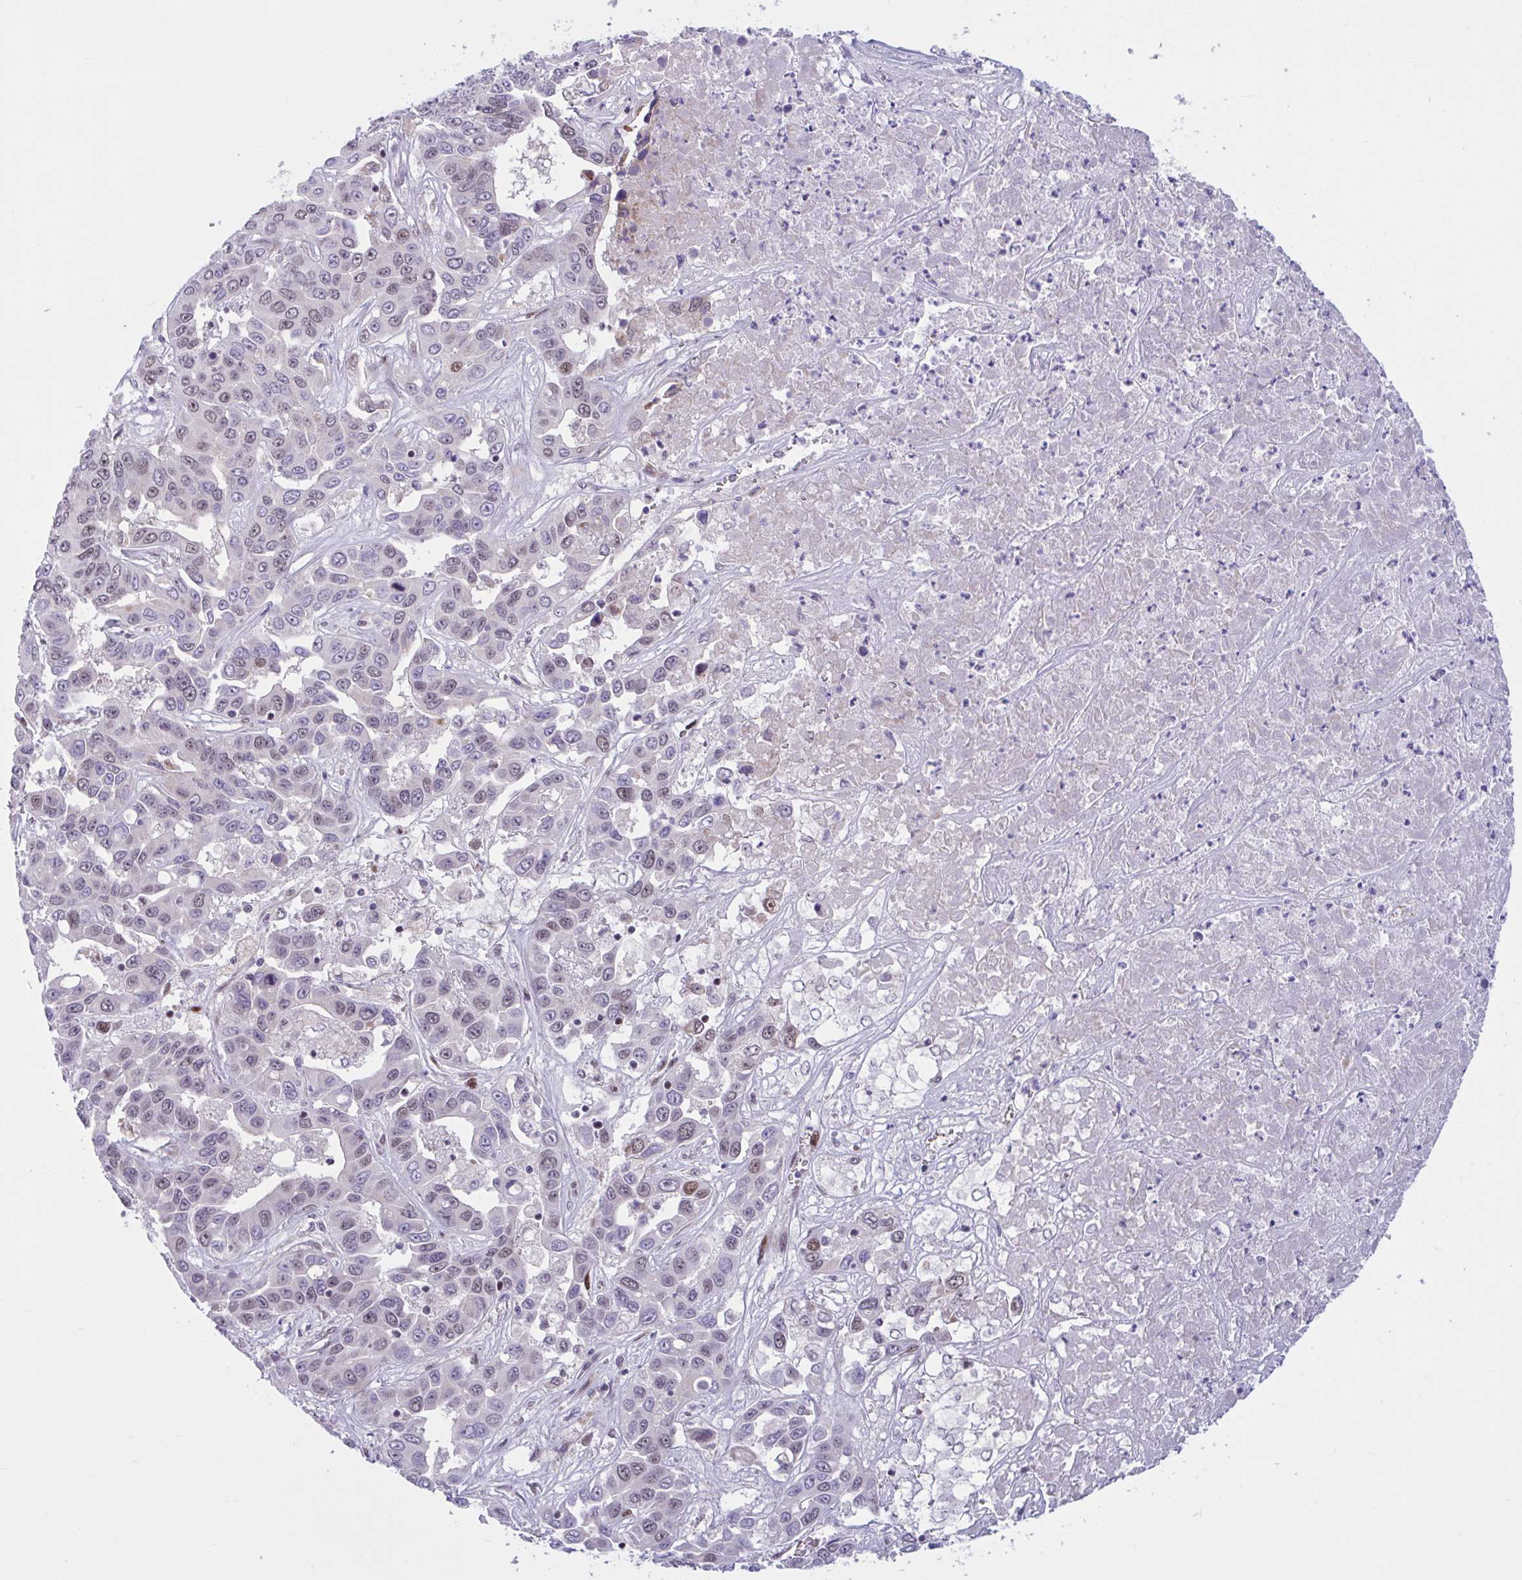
{"staining": {"intensity": "moderate", "quantity": "<25%", "location": "nuclear"}, "tissue": "liver cancer", "cell_type": "Tumor cells", "image_type": "cancer", "snomed": [{"axis": "morphology", "description": "Cholangiocarcinoma"}, {"axis": "topography", "description": "Liver"}], "caption": "Immunohistochemistry of liver cancer (cholangiocarcinoma) reveals low levels of moderate nuclear positivity in about <25% of tumor cells.", "gene": "RBL1", "patient": {"sex": "female", "age": 52}}